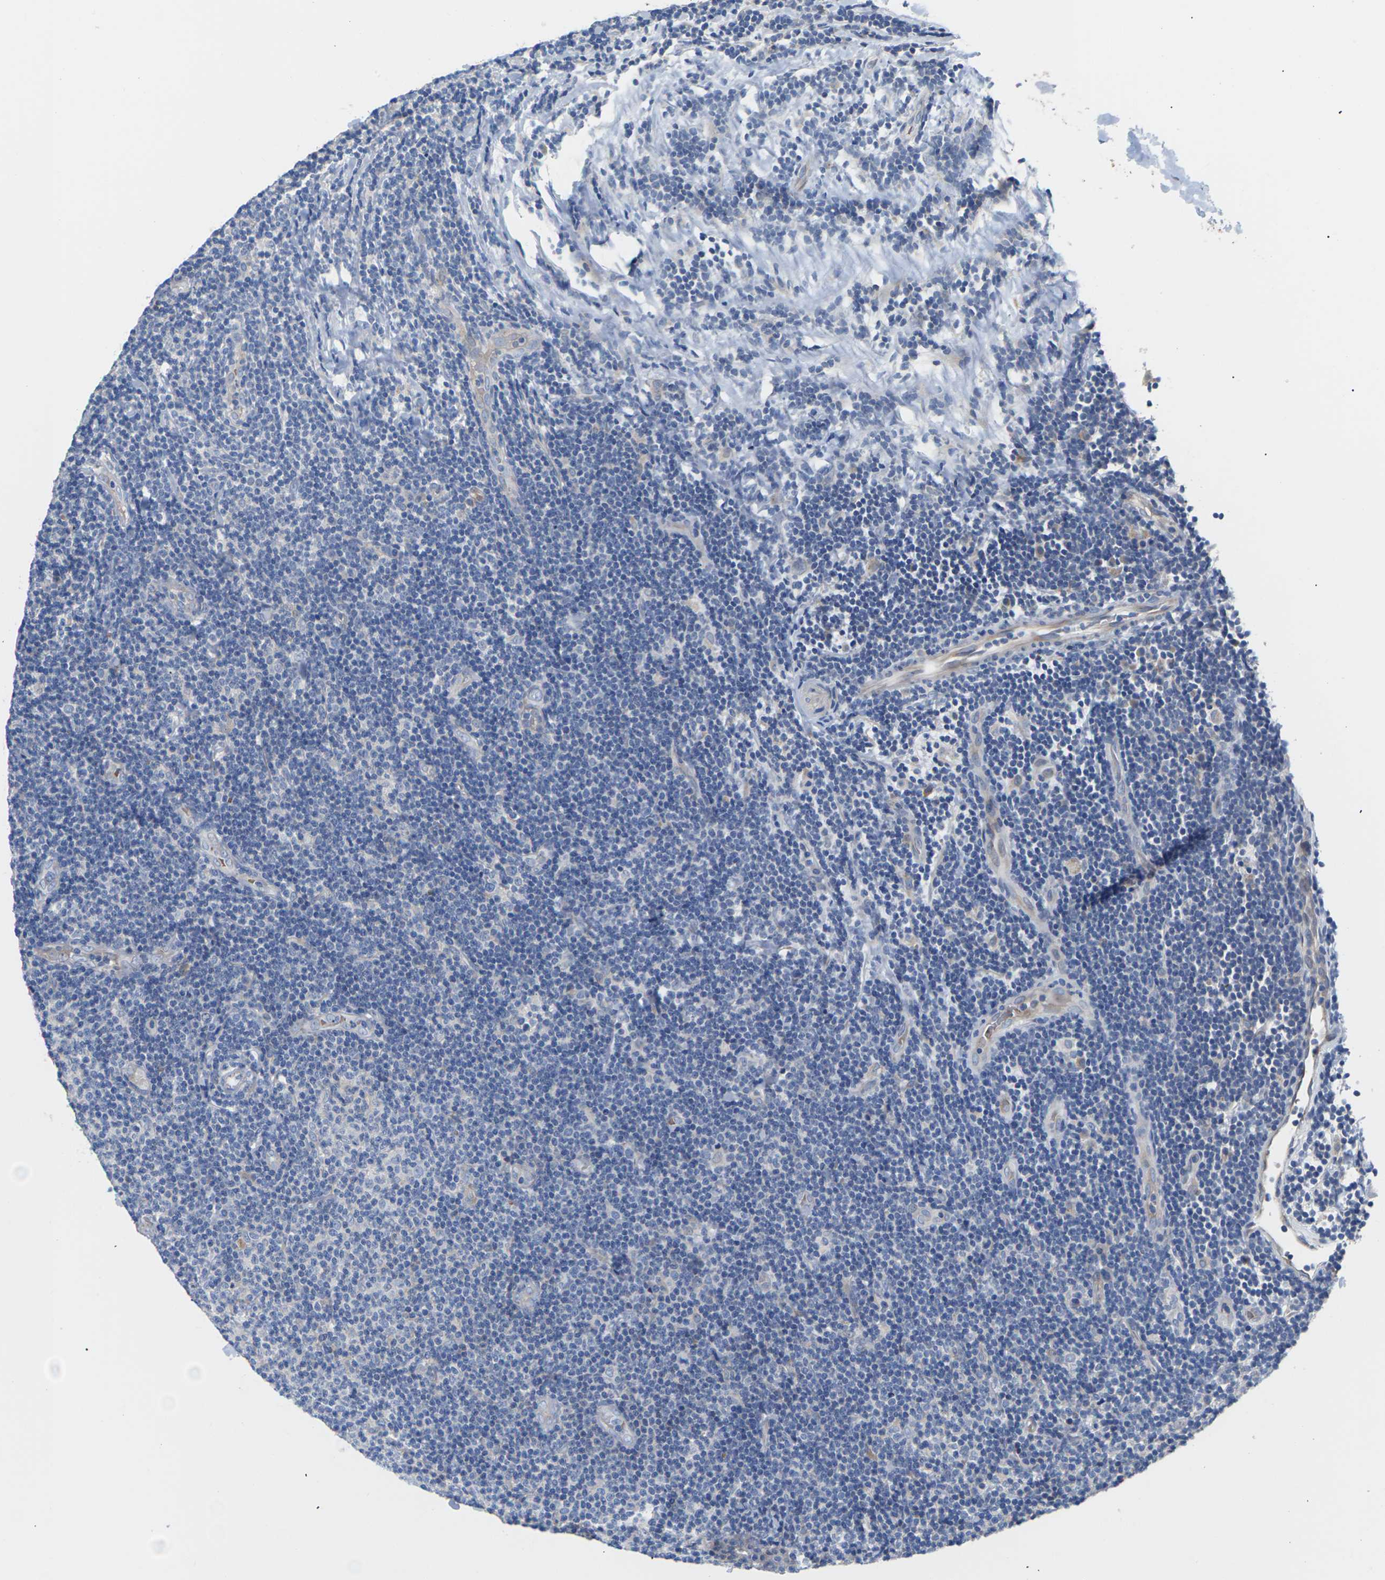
{"staining": {"intensity": "negative", "quantity": "none", "location": "none"}, "tissue": "lymphoma", "cell_type": "Tumor cells", "image_type": "cancer", "snomed": [{"axis": "morphology", "description": "Malignant lymphoma, non-Hodgkin's type, Low grade"}, {"axis": "topography", "description": "Lymph node"}], "caption": "A micrograph of low-grade malignant lymphoma, non-Hodgkin's type stained for a protein demonstrates no brown staining in tumor cells. (IHC, brightfield microscopy, high magnification).", "gene": "TMCO4", "patient": {"sex": "male", "age": 83}}